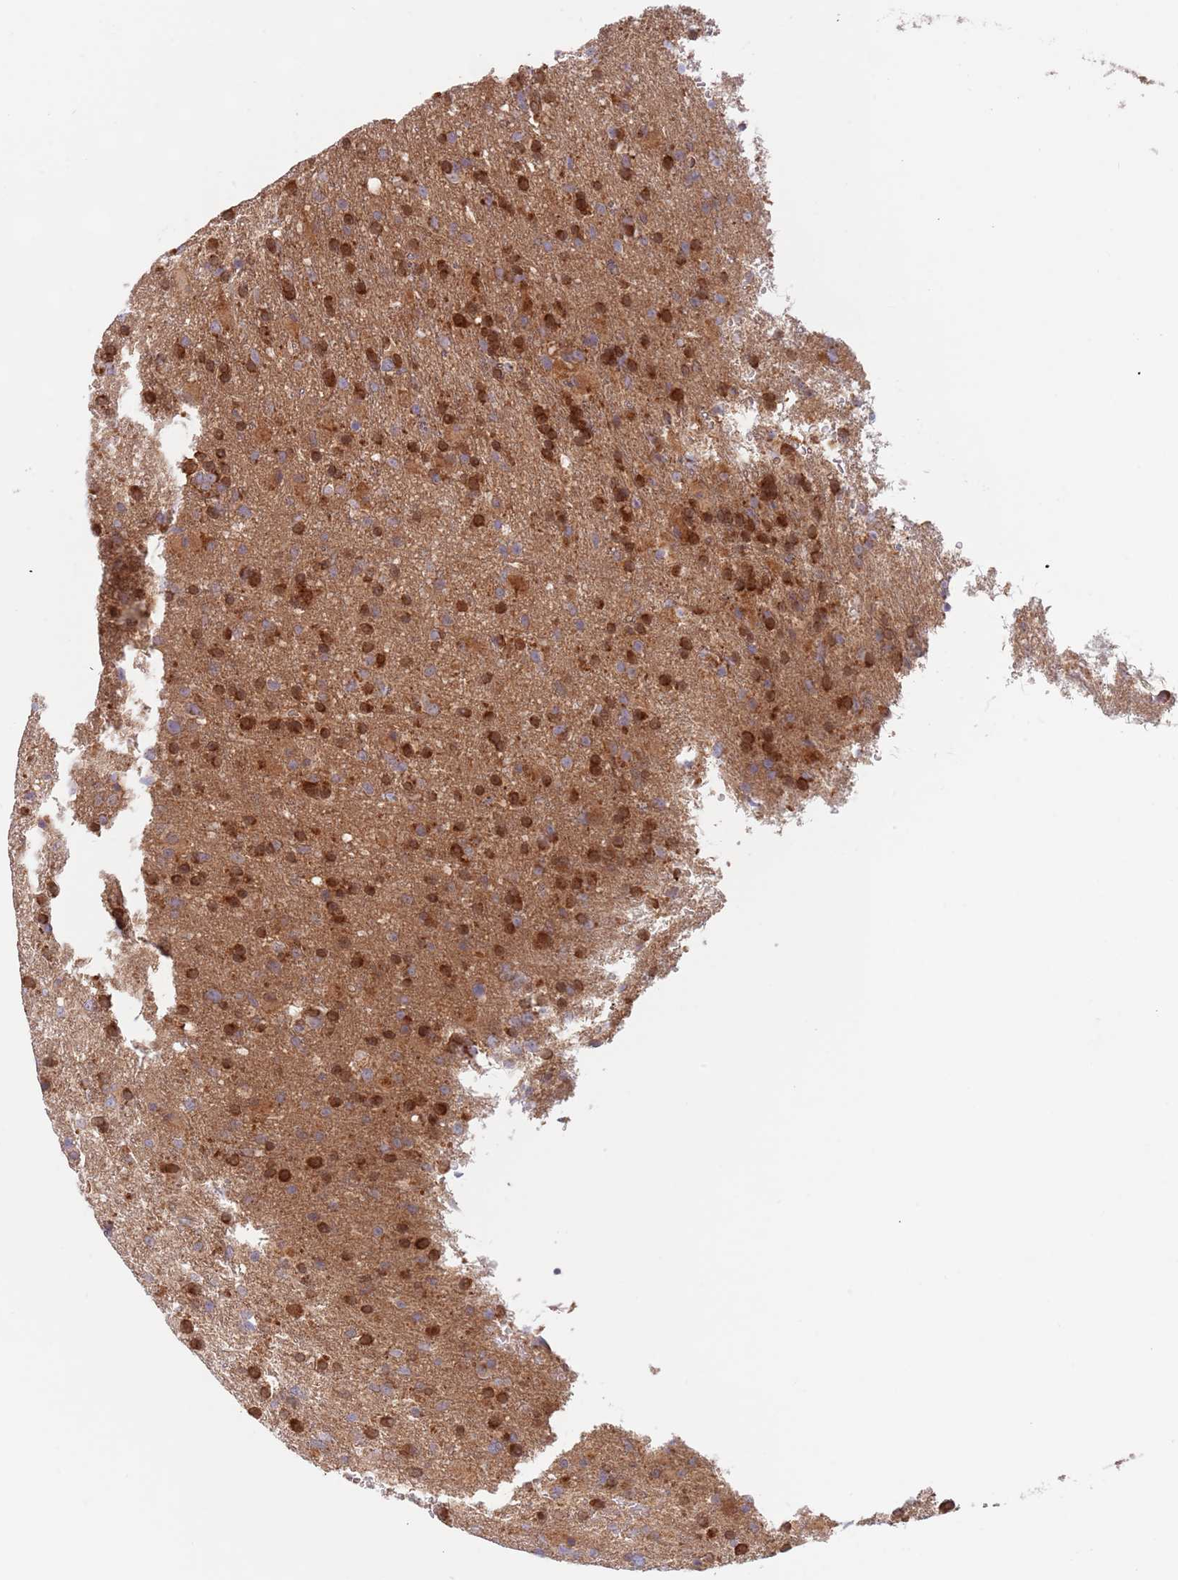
{"staining": {"intensity": "strong", "quantity": "25%-75%", "location": "cytoplasmic/membranous"}, "tissue": "glioma", "cell_type": "Tumor cells", "image_type": "cancer", "snomed": [{"axis": "morphology", "description": "Glioma, malignant, High grade"}, {"axis": "topography", "description": "Brain"}], "caption": "Tumor cells display strong cytoplasmic/membranous expression in about 25%-75% of cells in glioma. (Stains: DAB in brown, nuclei in blue, Microscopy: brightfield microscopy at high magnification).", "gene": "GUK1", "patient": {"sex": "female", "age": 74}}